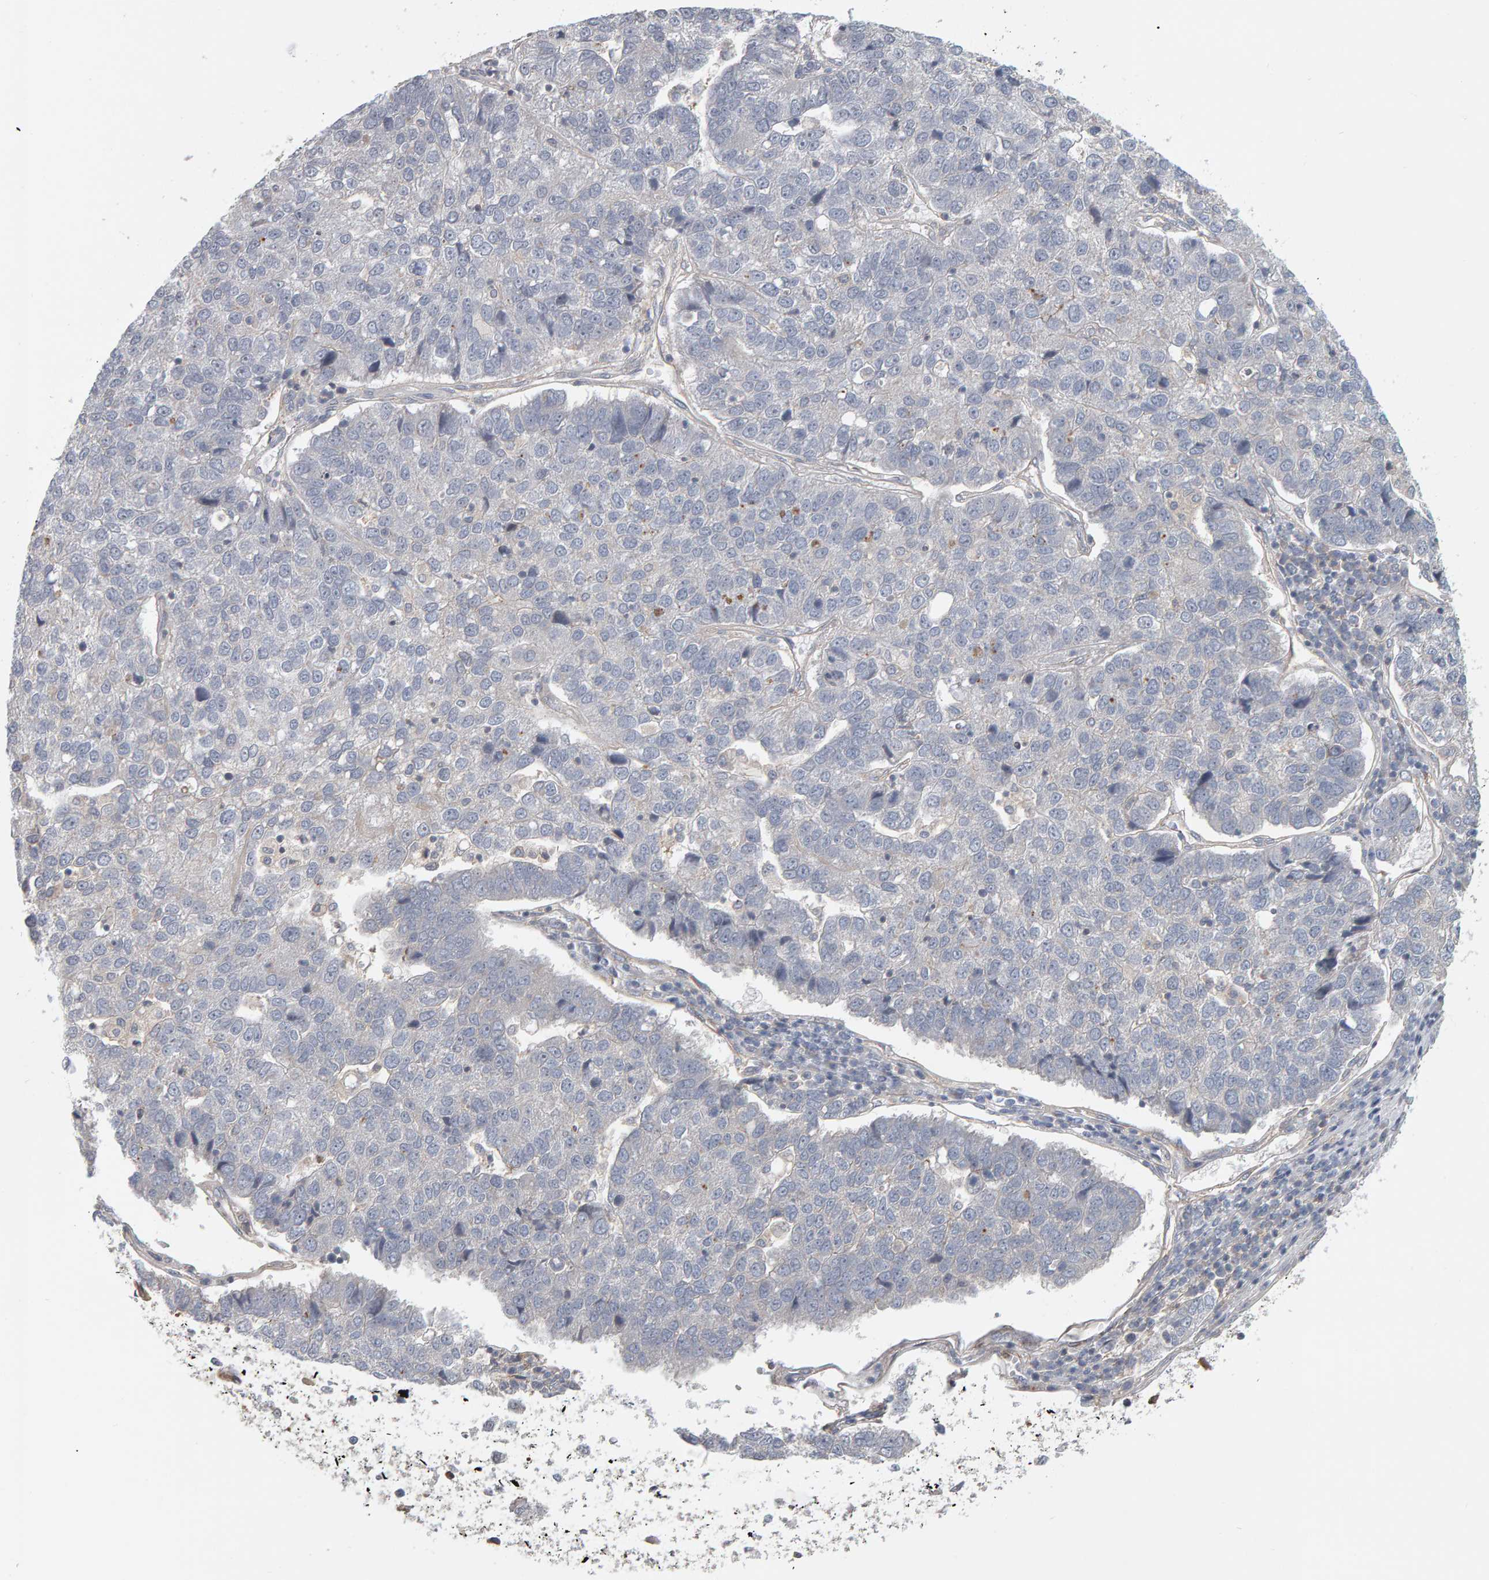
{"staining": {"intensity": "negative", "quantity": "none", "location": "none"}, "tissue": "pancreatic cancer", "cell_type": "Tumor cells", "image_type": "cancer", "snomed": [{"axis": "morphology", "description": "Adenocarcinoma, NOS"}, {"axis": "topography", "description": "Pancreas"}], "caption": "Tumor cells are negative for protein expression in human adenocarcinoma (pancreatic).", "gene": "C9orf72", "patient": {"sex": "female", "age": 61}}